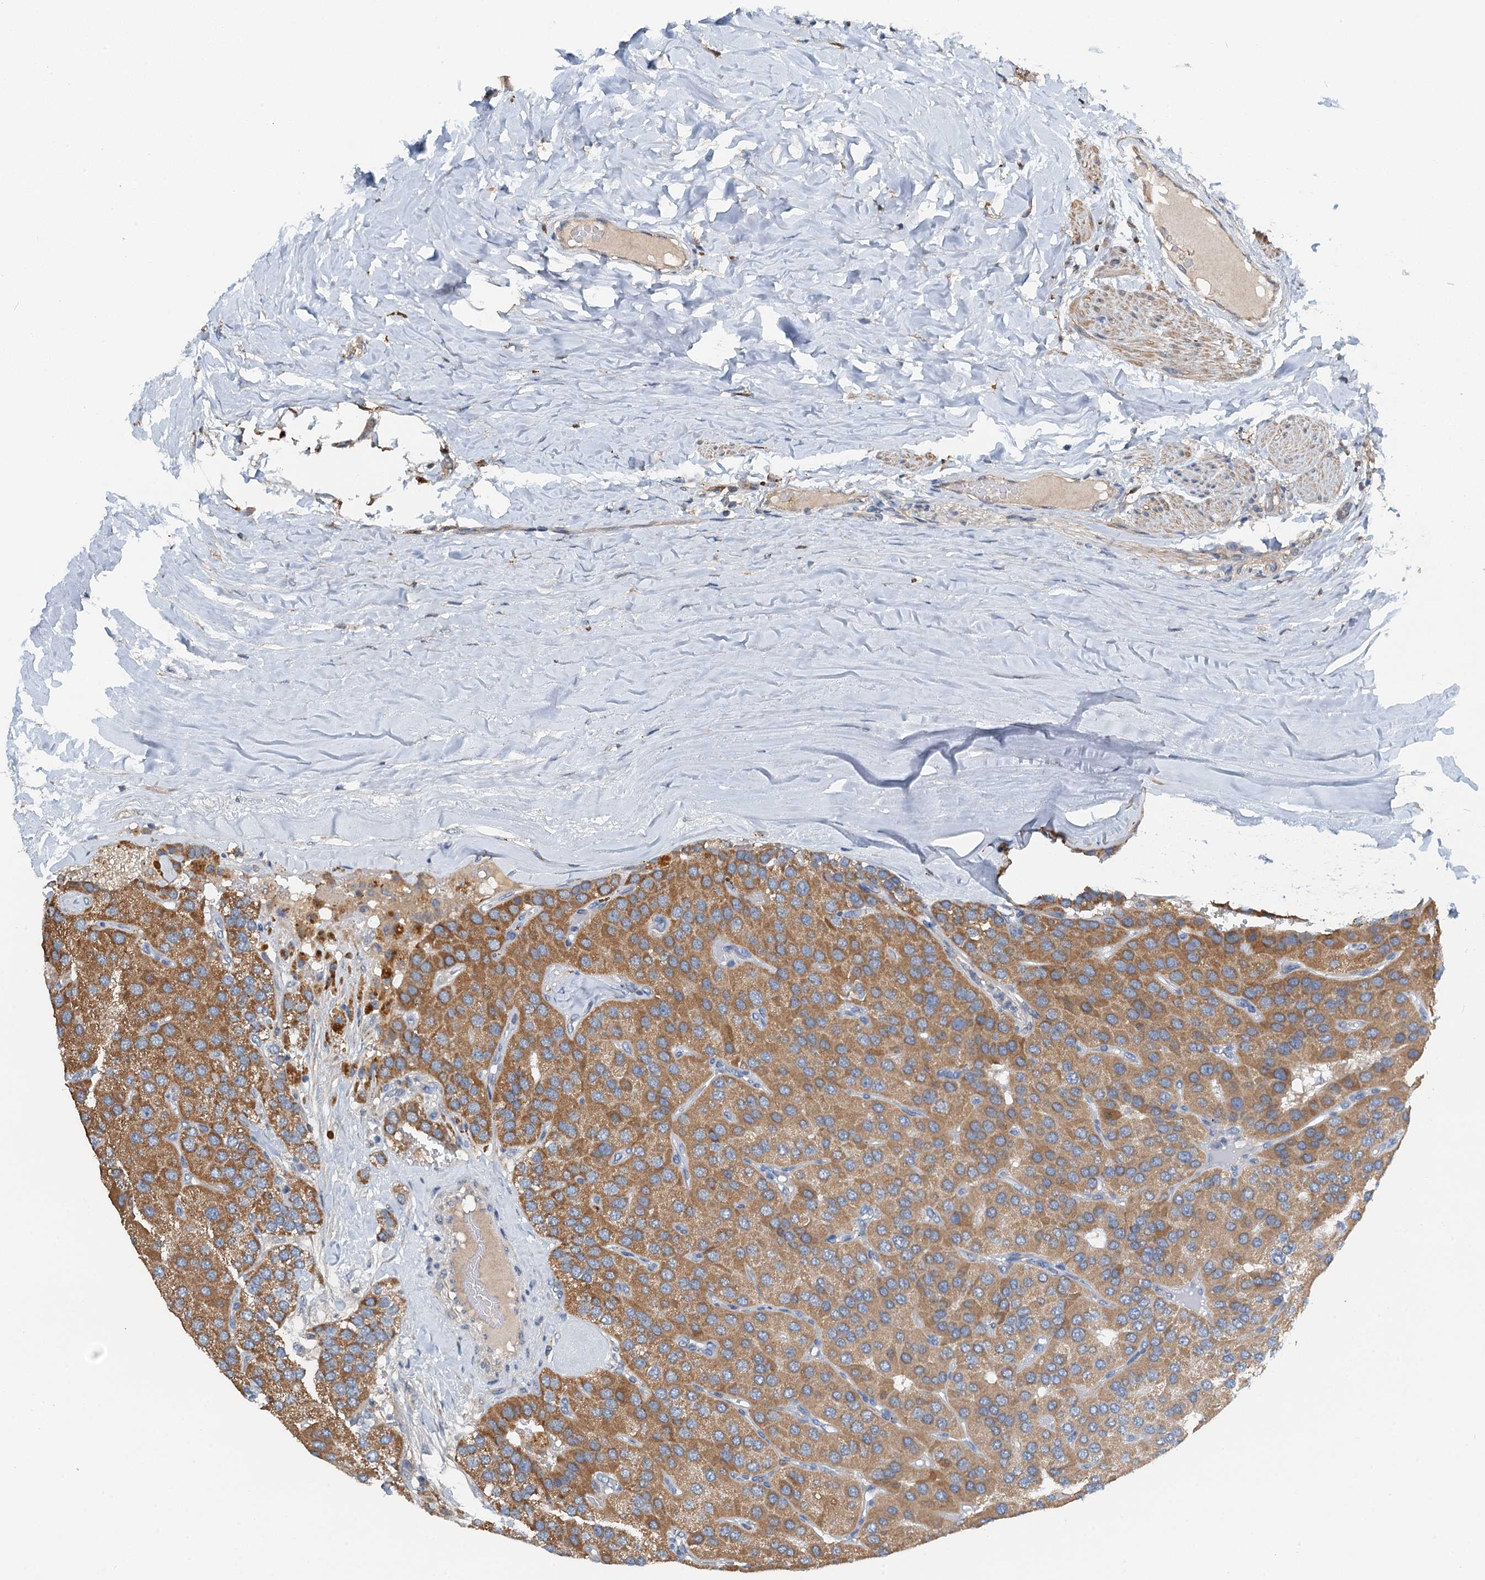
{"staining": {"intensity": "moderate", "quantity": ">75%", "location": "cytoplasmic/membranous"}, "tissue": "parathyroid gland", "cell_type": "Glandular cells", "image_type": "normal", "snomed": [{"axis": "morphology", "description": "Normal tissue, NOS"}, {"axis": "morphology", "description": "Adenoma, NOS"}, {"axis": "topography", "description": "Parathyroid gland"}], "caption": "Protein expression analysis of unremarkable human parathyroid gland reveals moderate cytoplasmic/membranous staining in approximately >75% of glandular cells.", "gene": "ZNF606", "patient": {"sex": "female", "age": 86}}